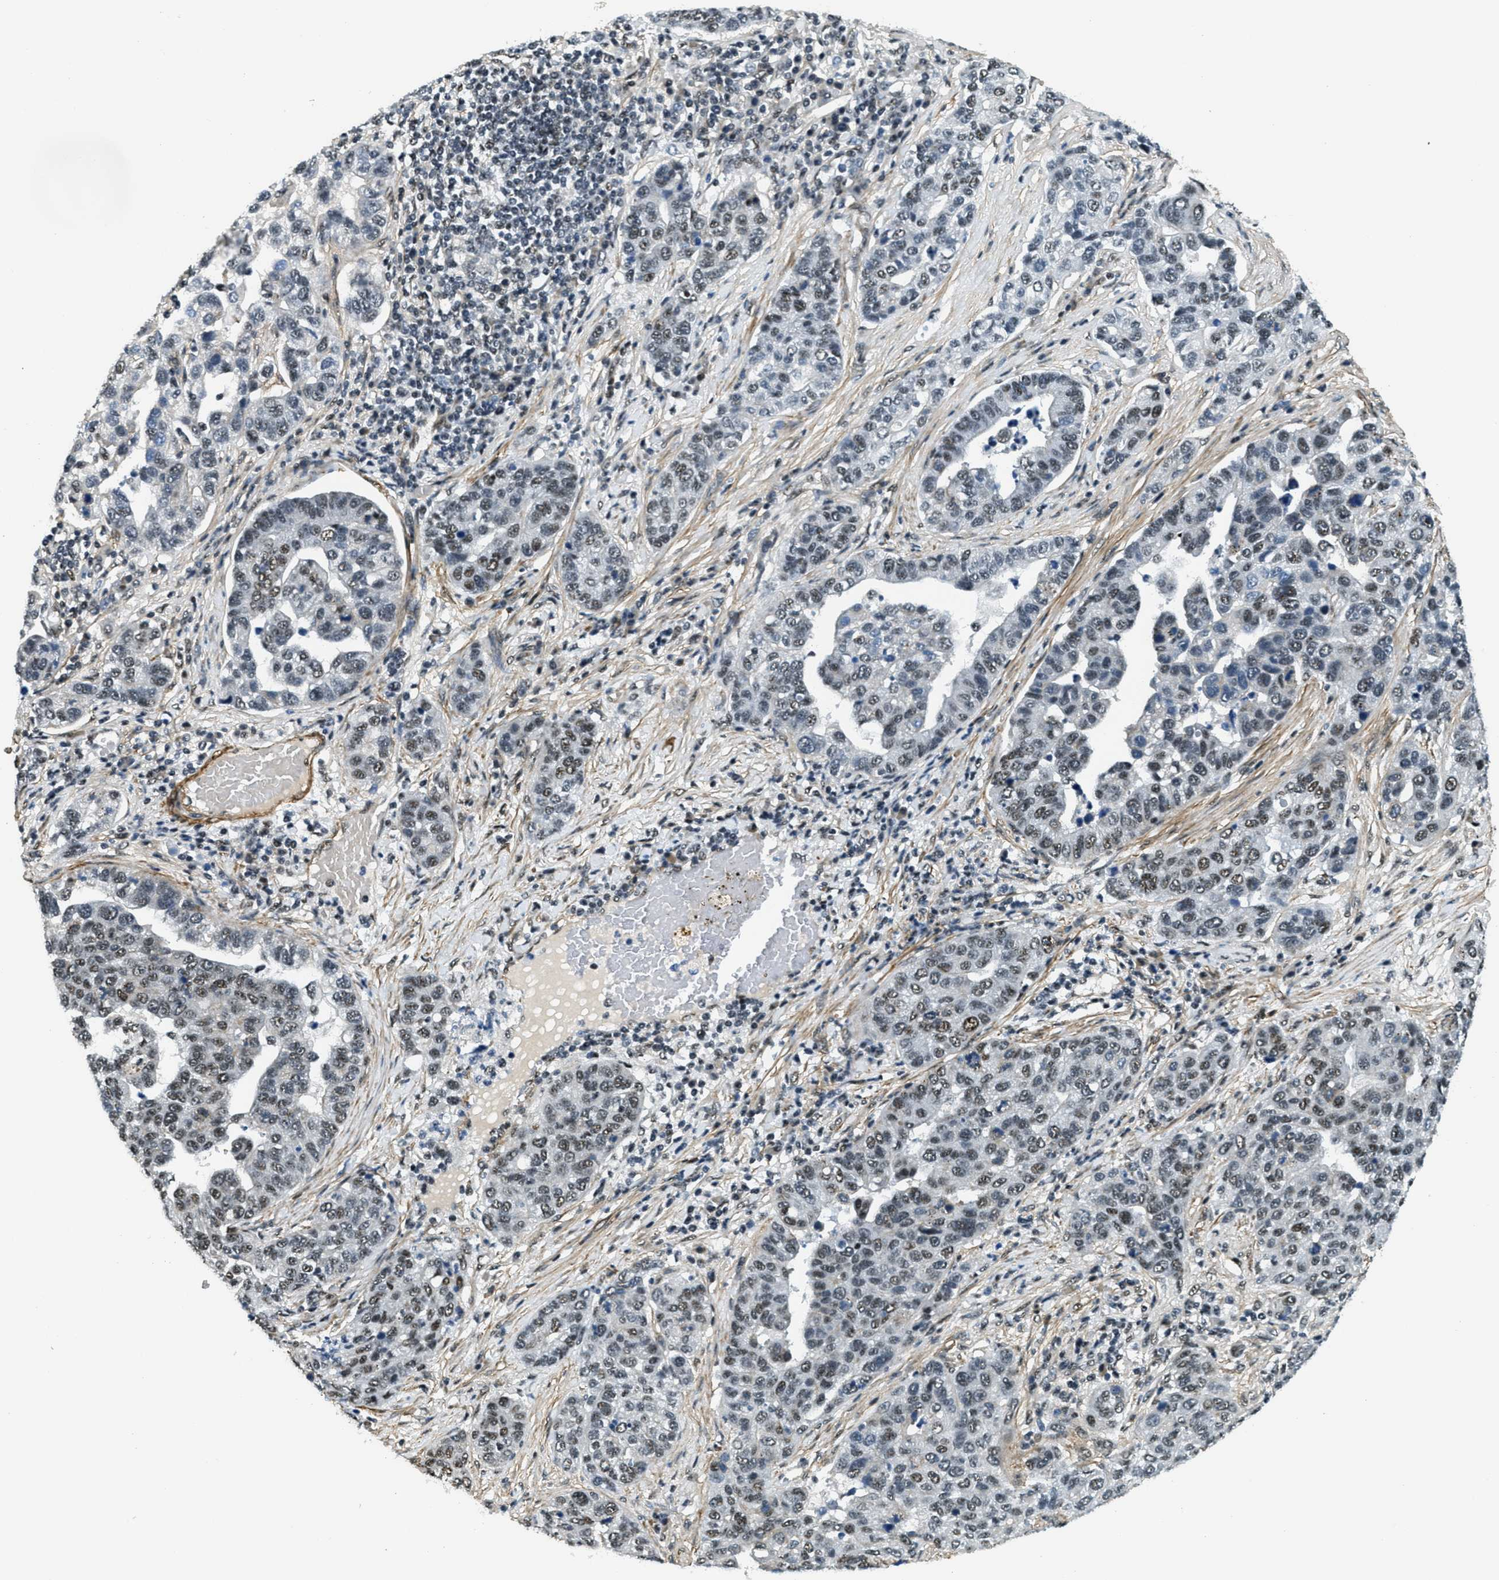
{"staining": {"intensity": "moderate", "quantity": "25%-75%", "location": "nuclear"}, "tissue": "pancreatic cancer", "cell_type": "Tumor cells", "image_type": "cancer", "snomed": [{"axis": "morphology", "description": "Adenocarcinoma, NOS"}, {"axis": "topography", "description": "Pancreas"}], "caption": "Pancreatic cancer (adenocarcinoma) tissue displays moderate nuclear expression in about 25%-75% of tumor cells, visualized by immunohistochemistry. (Stains: DAB in brown, nuclei in blue, Microscopy: brightfield microscopy at high magnification).", "gene": "CFAP36", "patient": {"sex": "female", "age": 61}}